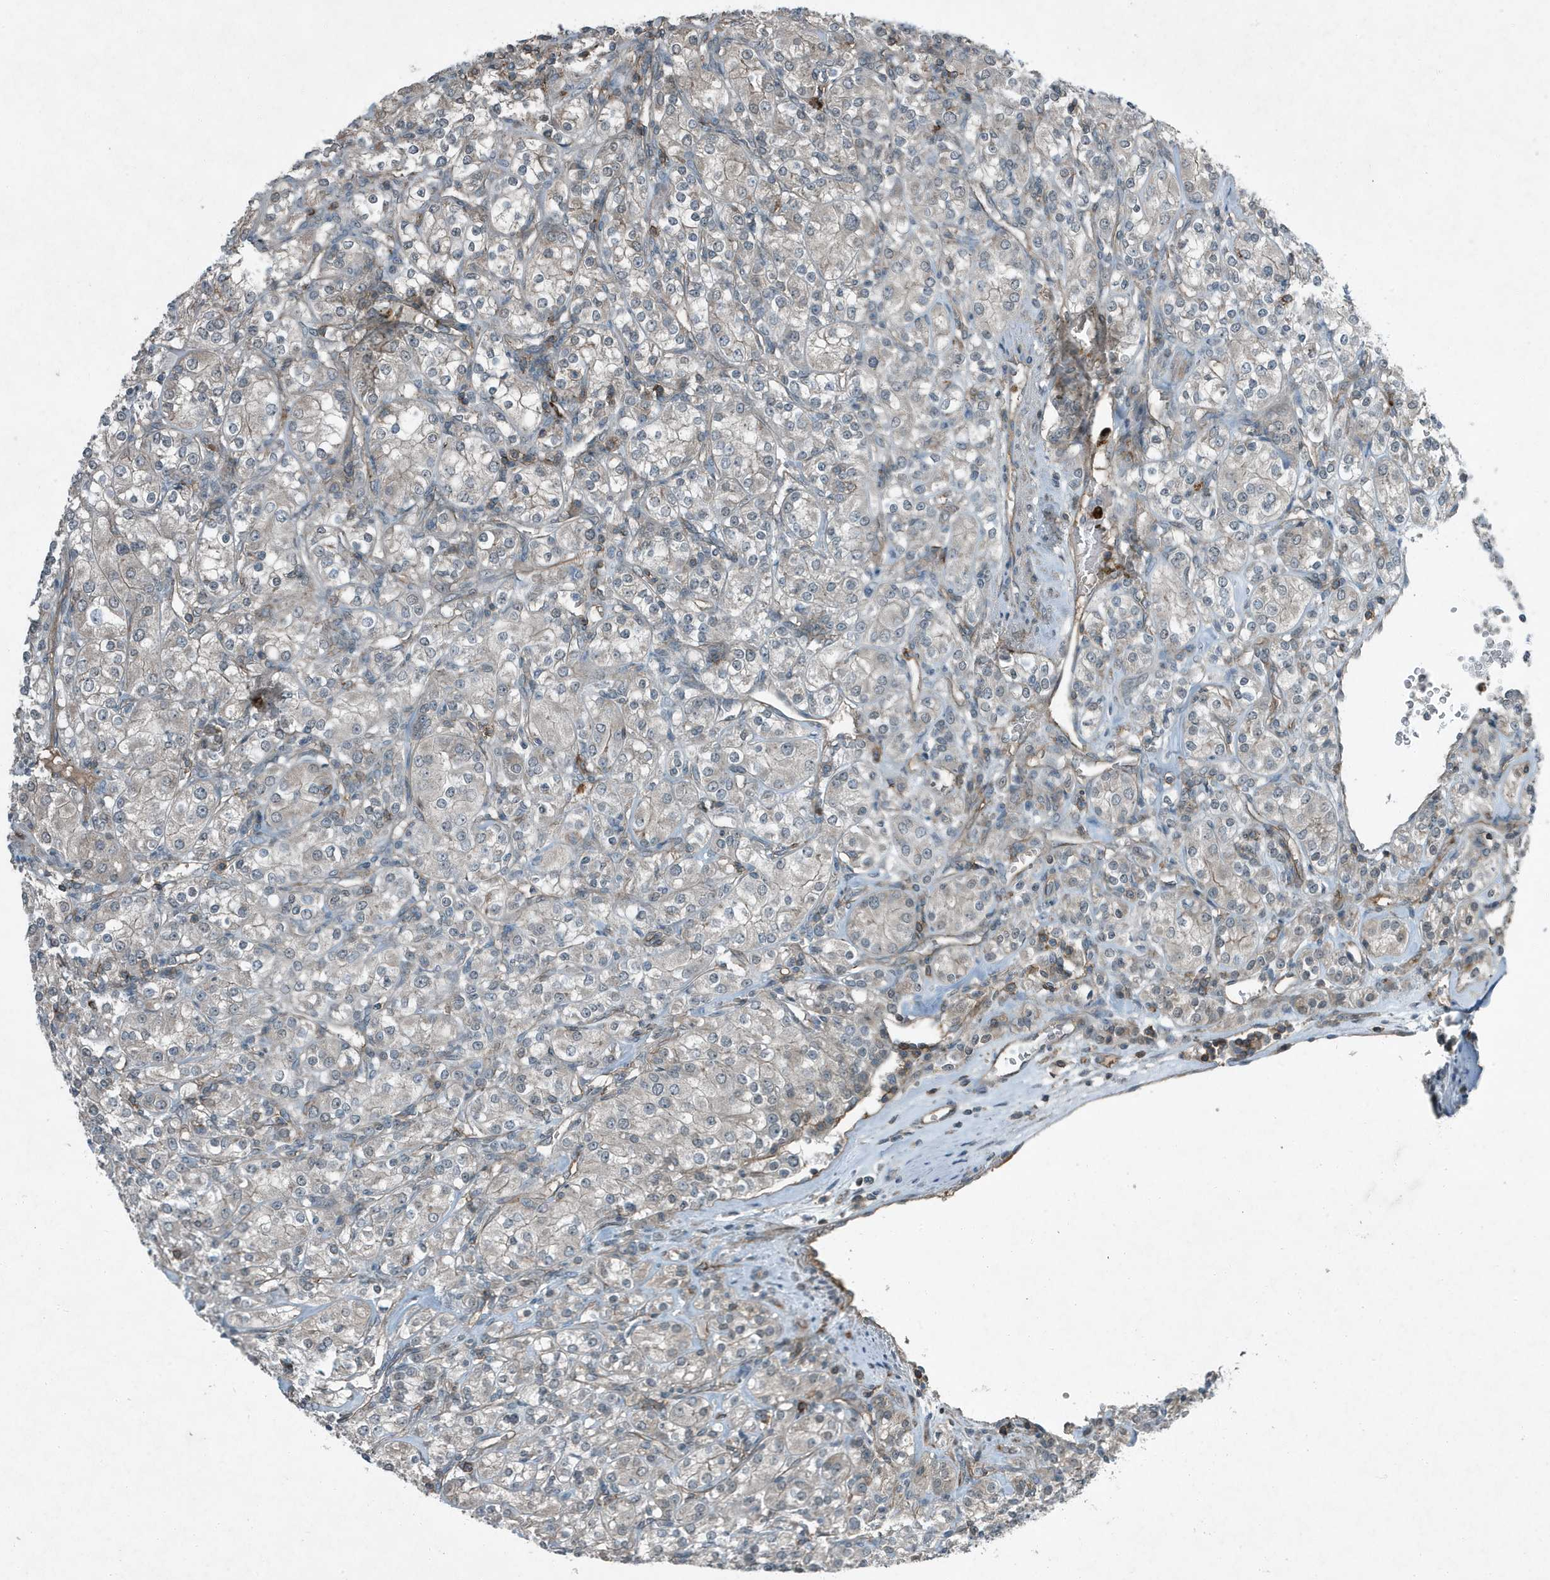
{"staining": {"intensity": "negative", "quantity": "none", "location": "none"}, "tissue": "renal cancer", "cell_type": "Tumor cells", "image_type": "cancer", "snomed": [{"axis": "morphology", "description": "Adenocarcinoma, NOS"}, {"axis": "topography", "description": "Kidney"}], "caption": "The IHC histopathology image has no significant staining in tumor cells of adenocarcinoma (renal) tissue. (DAB immunohistochemistry visualized using brightfield microscopy, high magnification).", "gene": "DAPP1", "patient": {"sex": "male", "age": 77}}